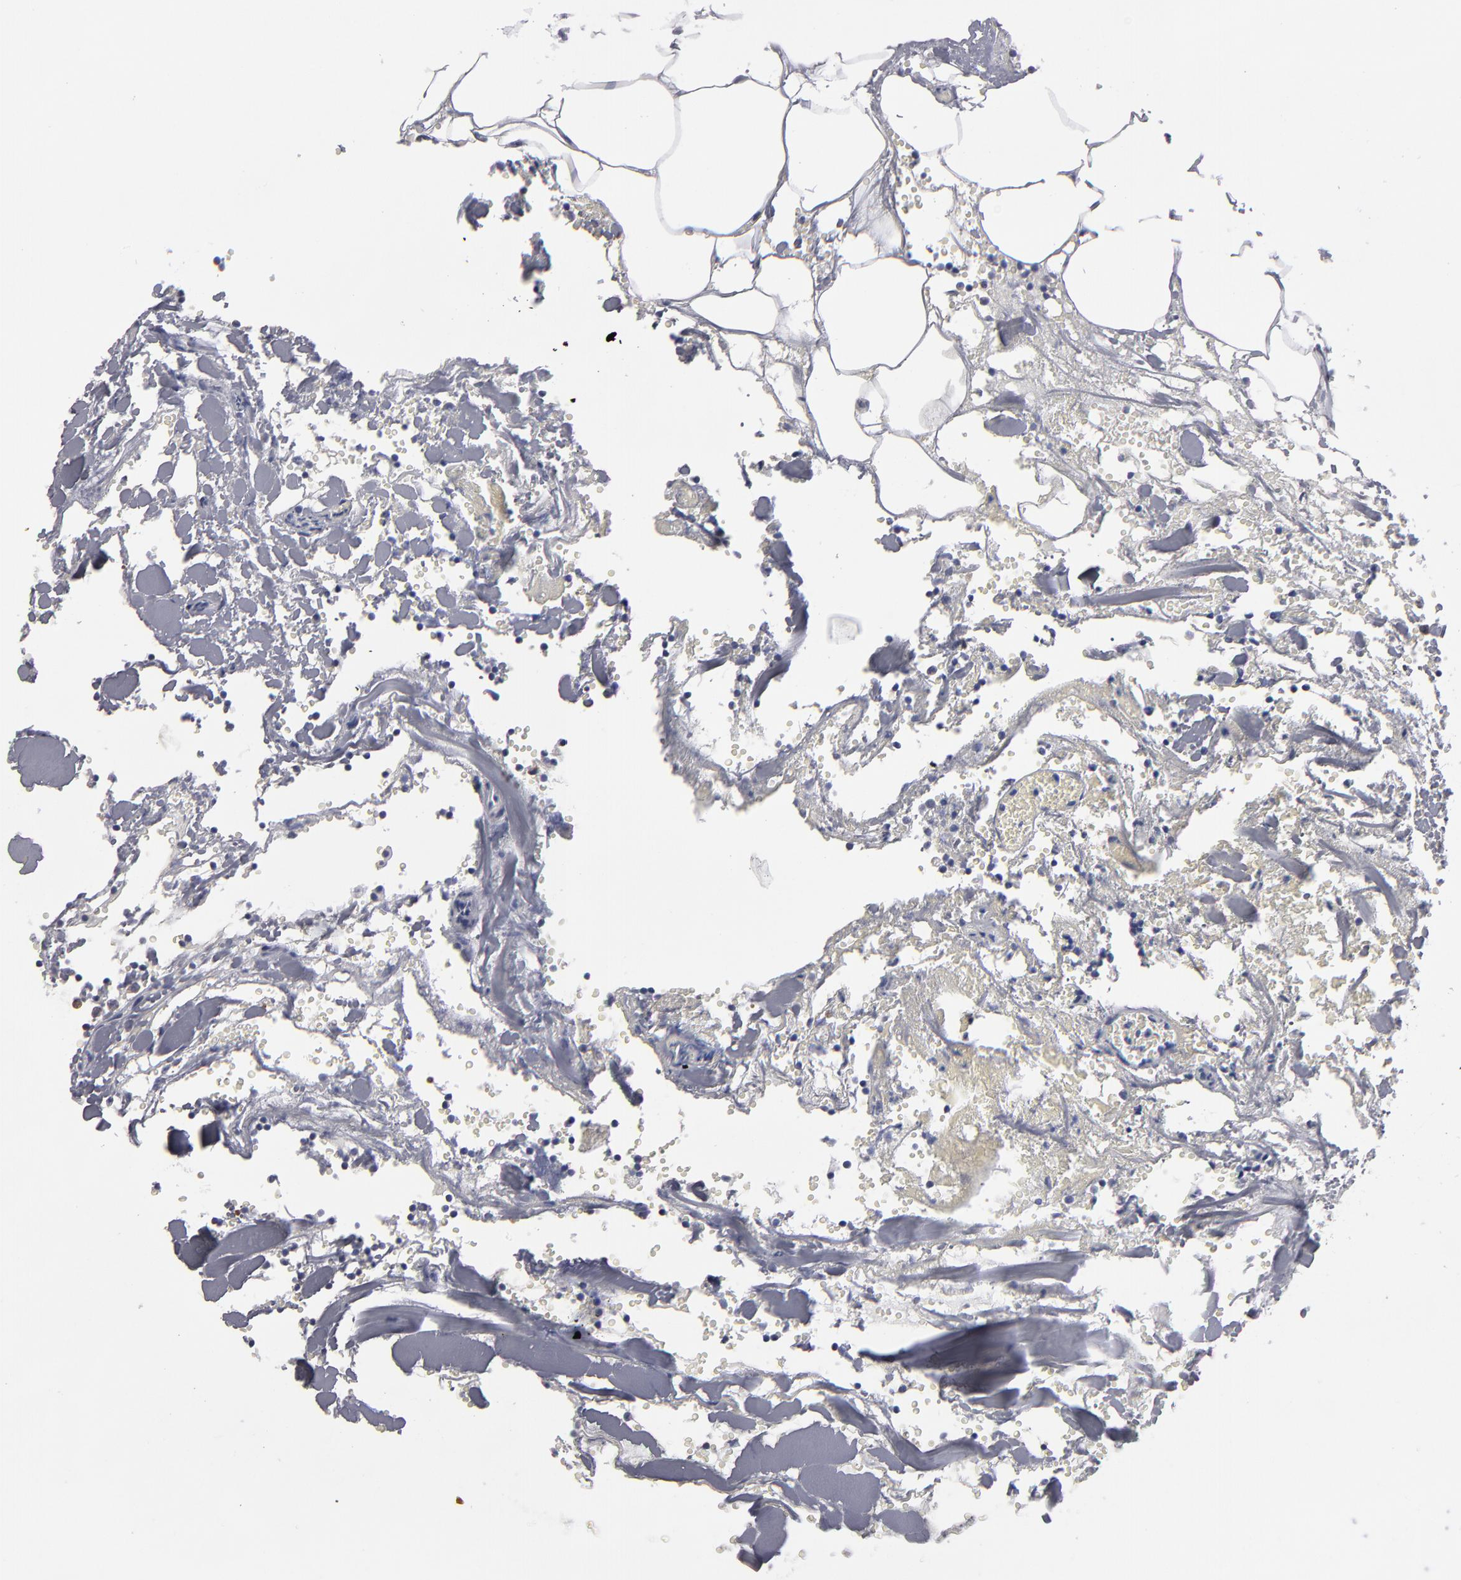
{"staining": {"intensity": "negative", "quantity": "none", "location": "none"}, "tissue": "lymph node", "cell_type": "Germinal center cells", "image_type": "normal", "snomed": [{"axis": "morphology", "description": "Normal tissue, NOS"}, {"axis": "topography", "description": "Lymph node"}], "caption": "Immunohistochemistry (IHC) histopathology image of normal lymph node: lymph node stained with DAB (3,3'-diaminobenzidine) exhibits no significant protein positivity in germinal center cells.", "gene": "CCDC80", "patient": {"sex": "male", "age": 58}}